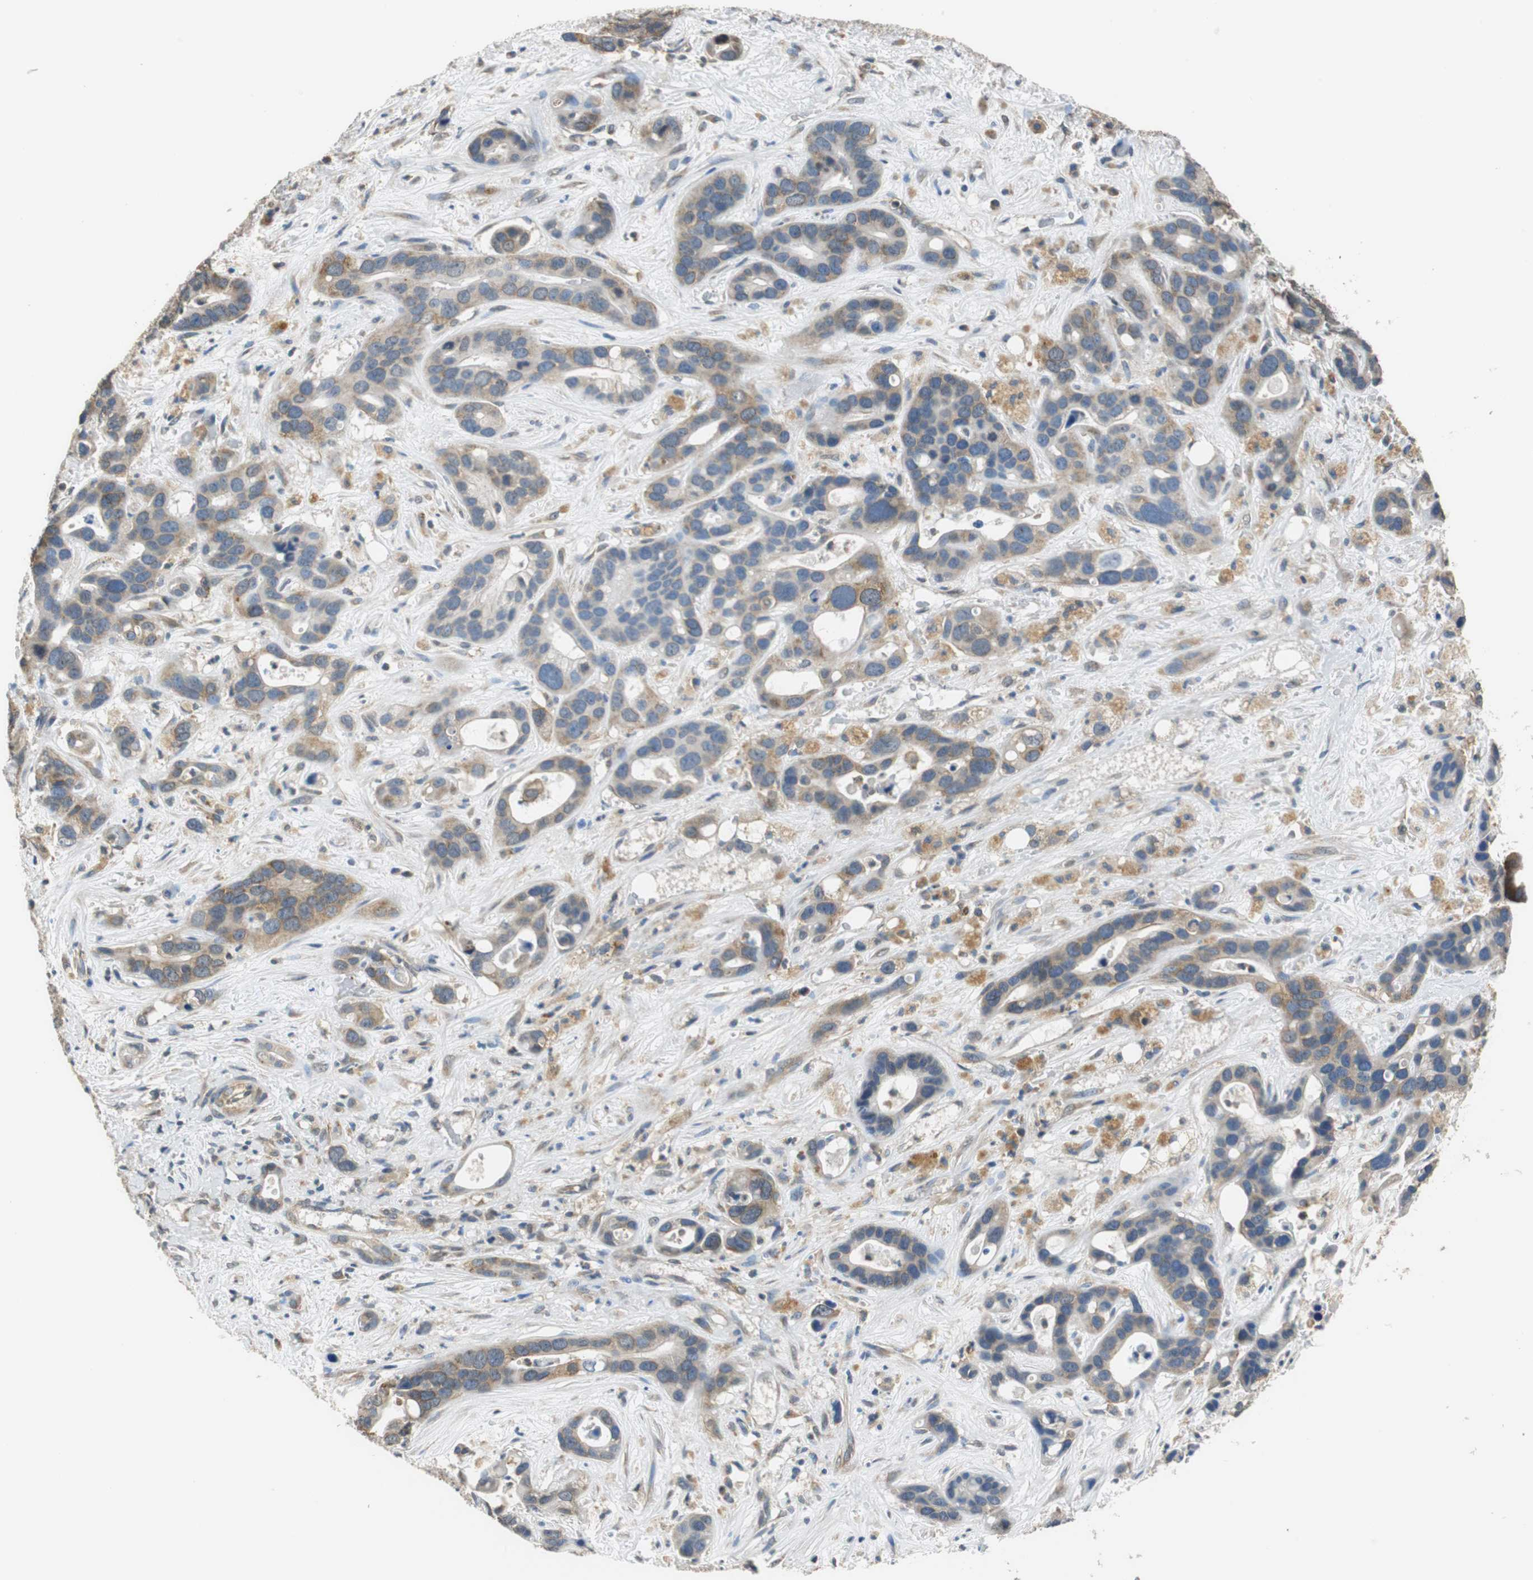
{"staining": {"intensity": "moderate", "quantity": ">75%", "location": "cytoplasmic/membranous"}, "tissue": "liver cancer", "cell_type": "Tumor cells", "image_type": "cancer", "snomed": [{"axis": "morphology", "description": "Cholangiocarcinoma"}, {"axis": "topography", "description": "Liver"}], "caption": "Immunohistochemistry (IHC) histopathology image of liver cholangiocarcinoma stained for a protein (brown), which shows medium levels of moderate cytoplasmic/membranous expression in approximately >75% of tumor cells.", "gene": "CNOT3", "patient": {"sex": "female", "age": 65}}